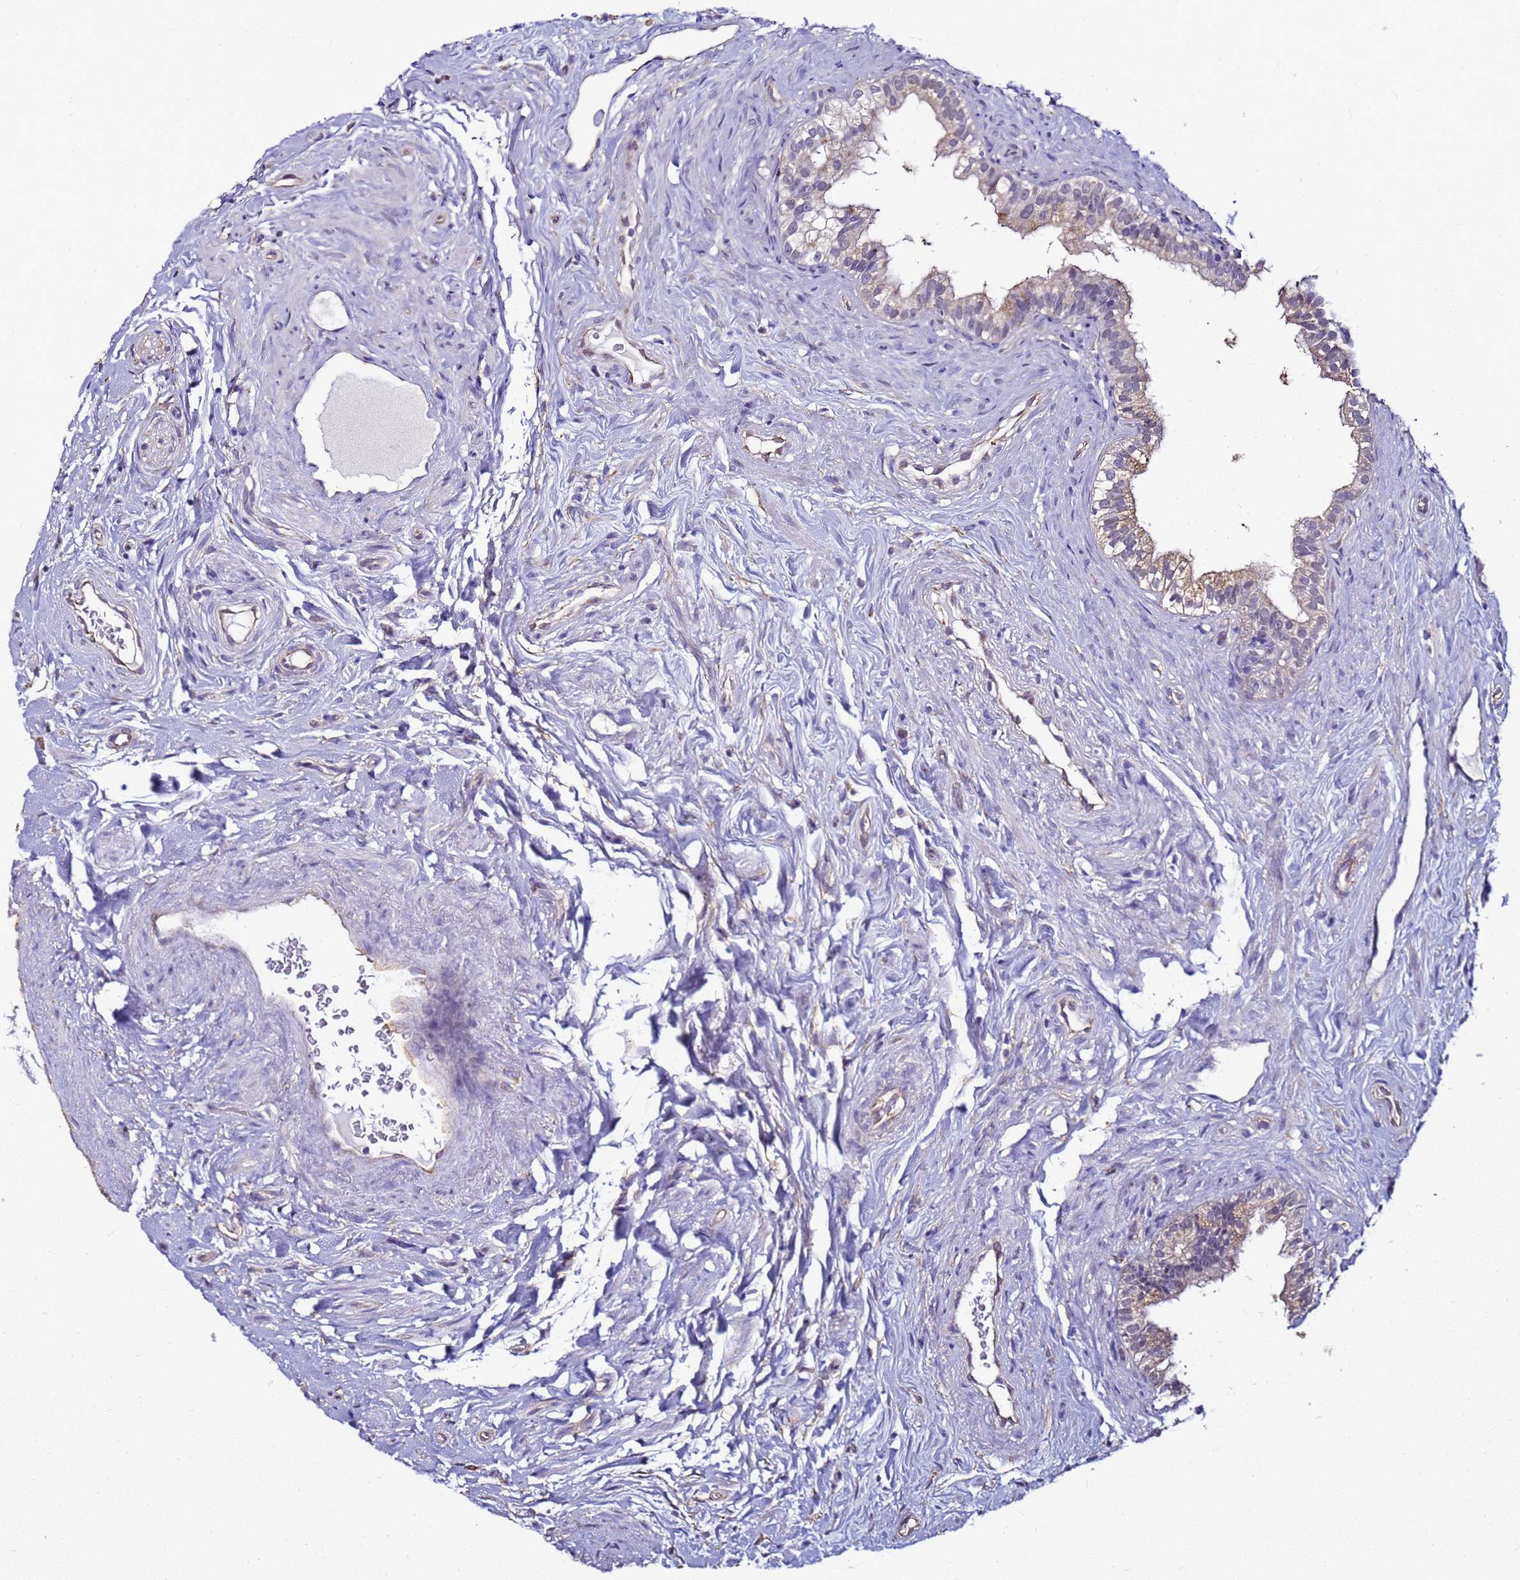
{"staining": {"intensity": "weak", "quantity": "25%-75%", "location": "cytoplasmic/membranous,nuclear"}, "tissue": "epididymis", "cell_type": "Glandular cells", "image_type": "normal", "snomed": [{"axis": "morphology", "description": "Normal tissue, NOS"}, {"axis": "topography", "description": "Epididymis"}], "caption": "This is an image of immunohistochemistry (IHC) staining of benign epididymis, which shows weak staining in the cytoplasmic/membranous,nuclear of glandular cells.", "gene": "ENOPH1", "patient": {"sex": "male", "age": 84}}